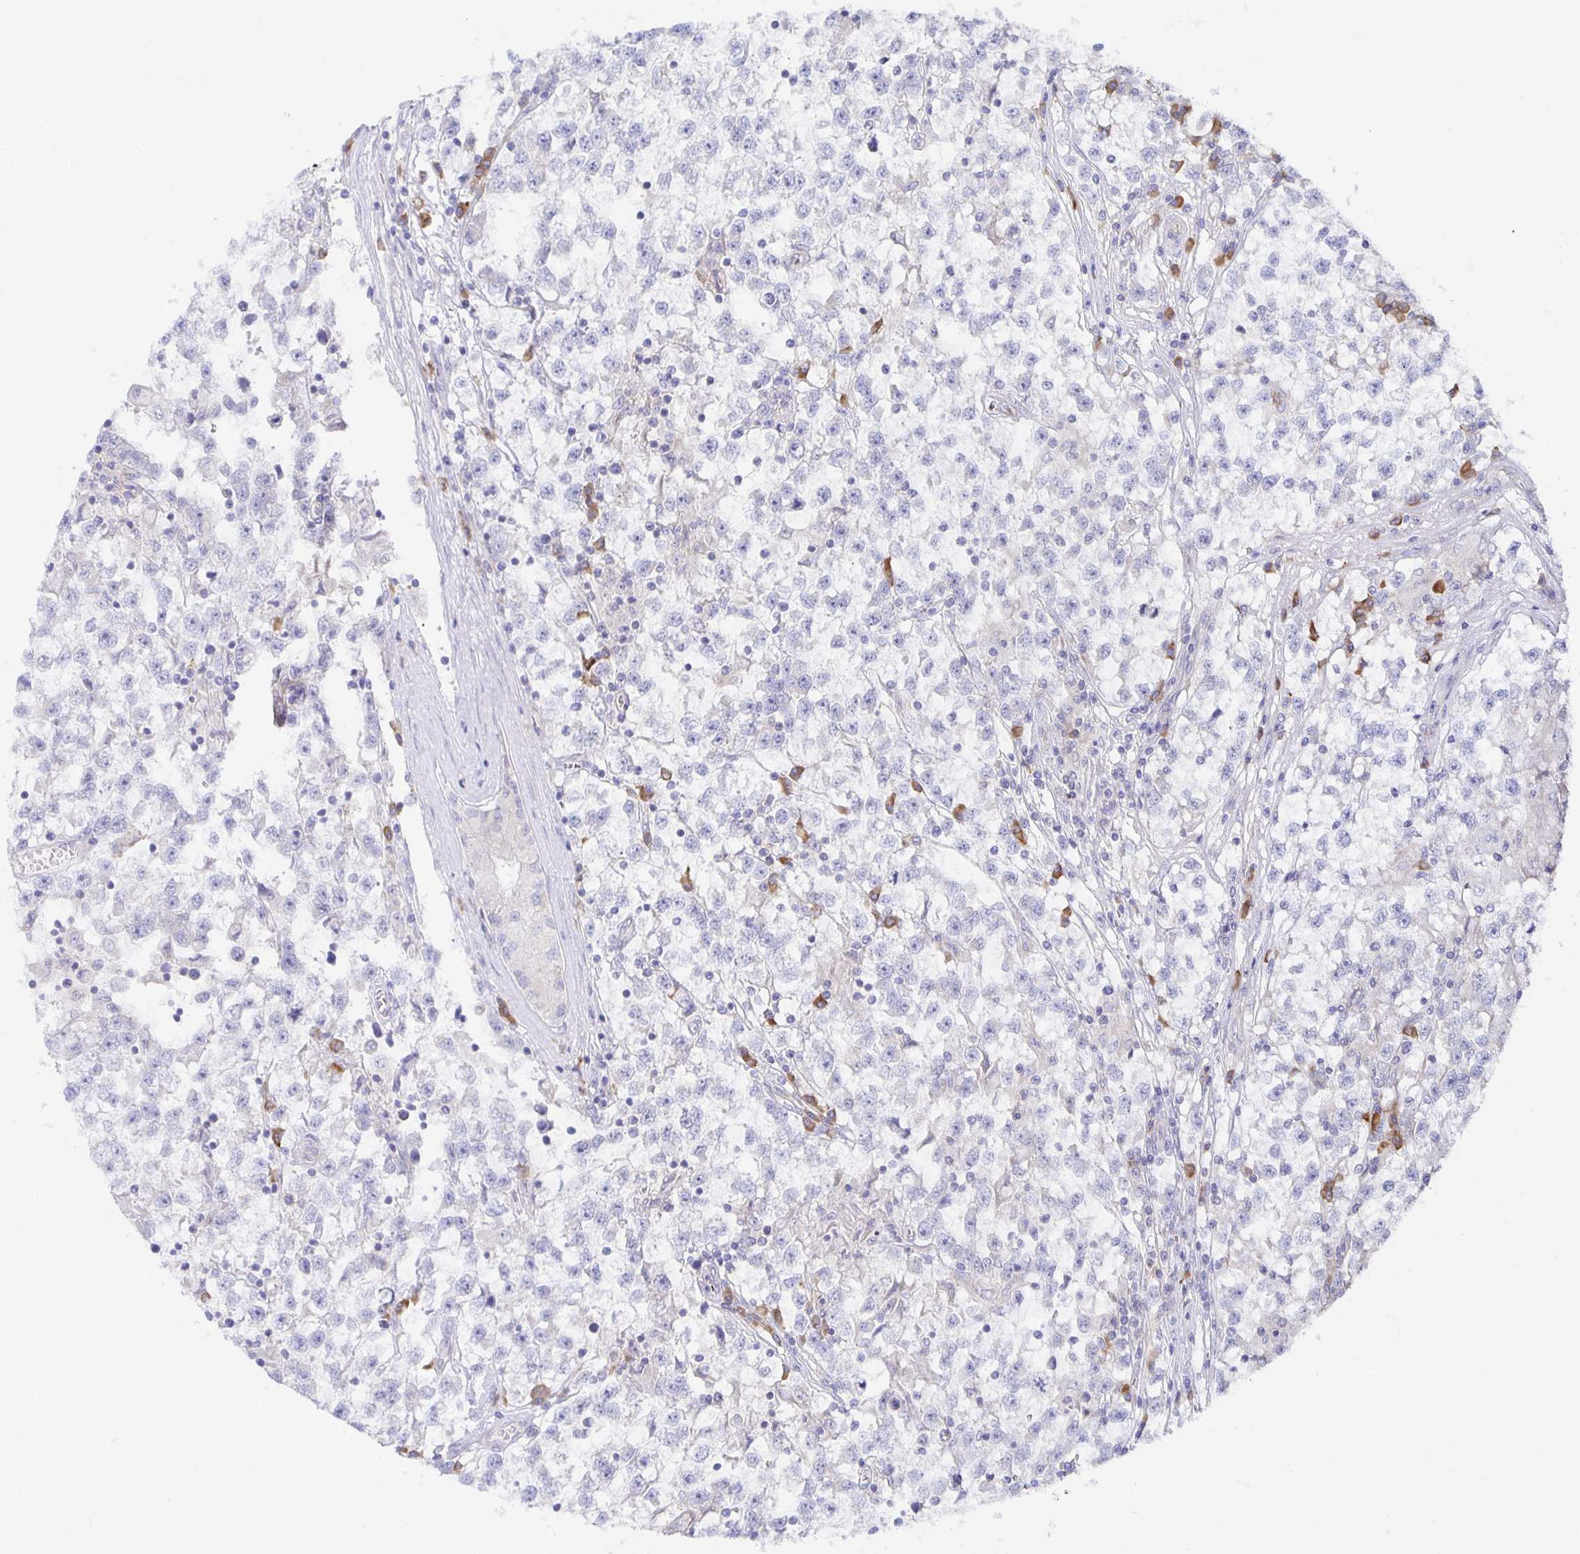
{"staining": {"intensity": "negative", "quantity": "none", "location": "none"}, "tissue": "testis cancer", "cell_type": "Tumor cells", "image_type": "cancer", "snomed": [{"axis": "morphology", "description": "Seminoma, NOS"}, {"axis": "topography", "description": "Testis"}], "caption": "Tumor cells are negative for protein expression in human testis cancer.", "gene": "BAD", "patient": {"sex": "male", "age": 31}}